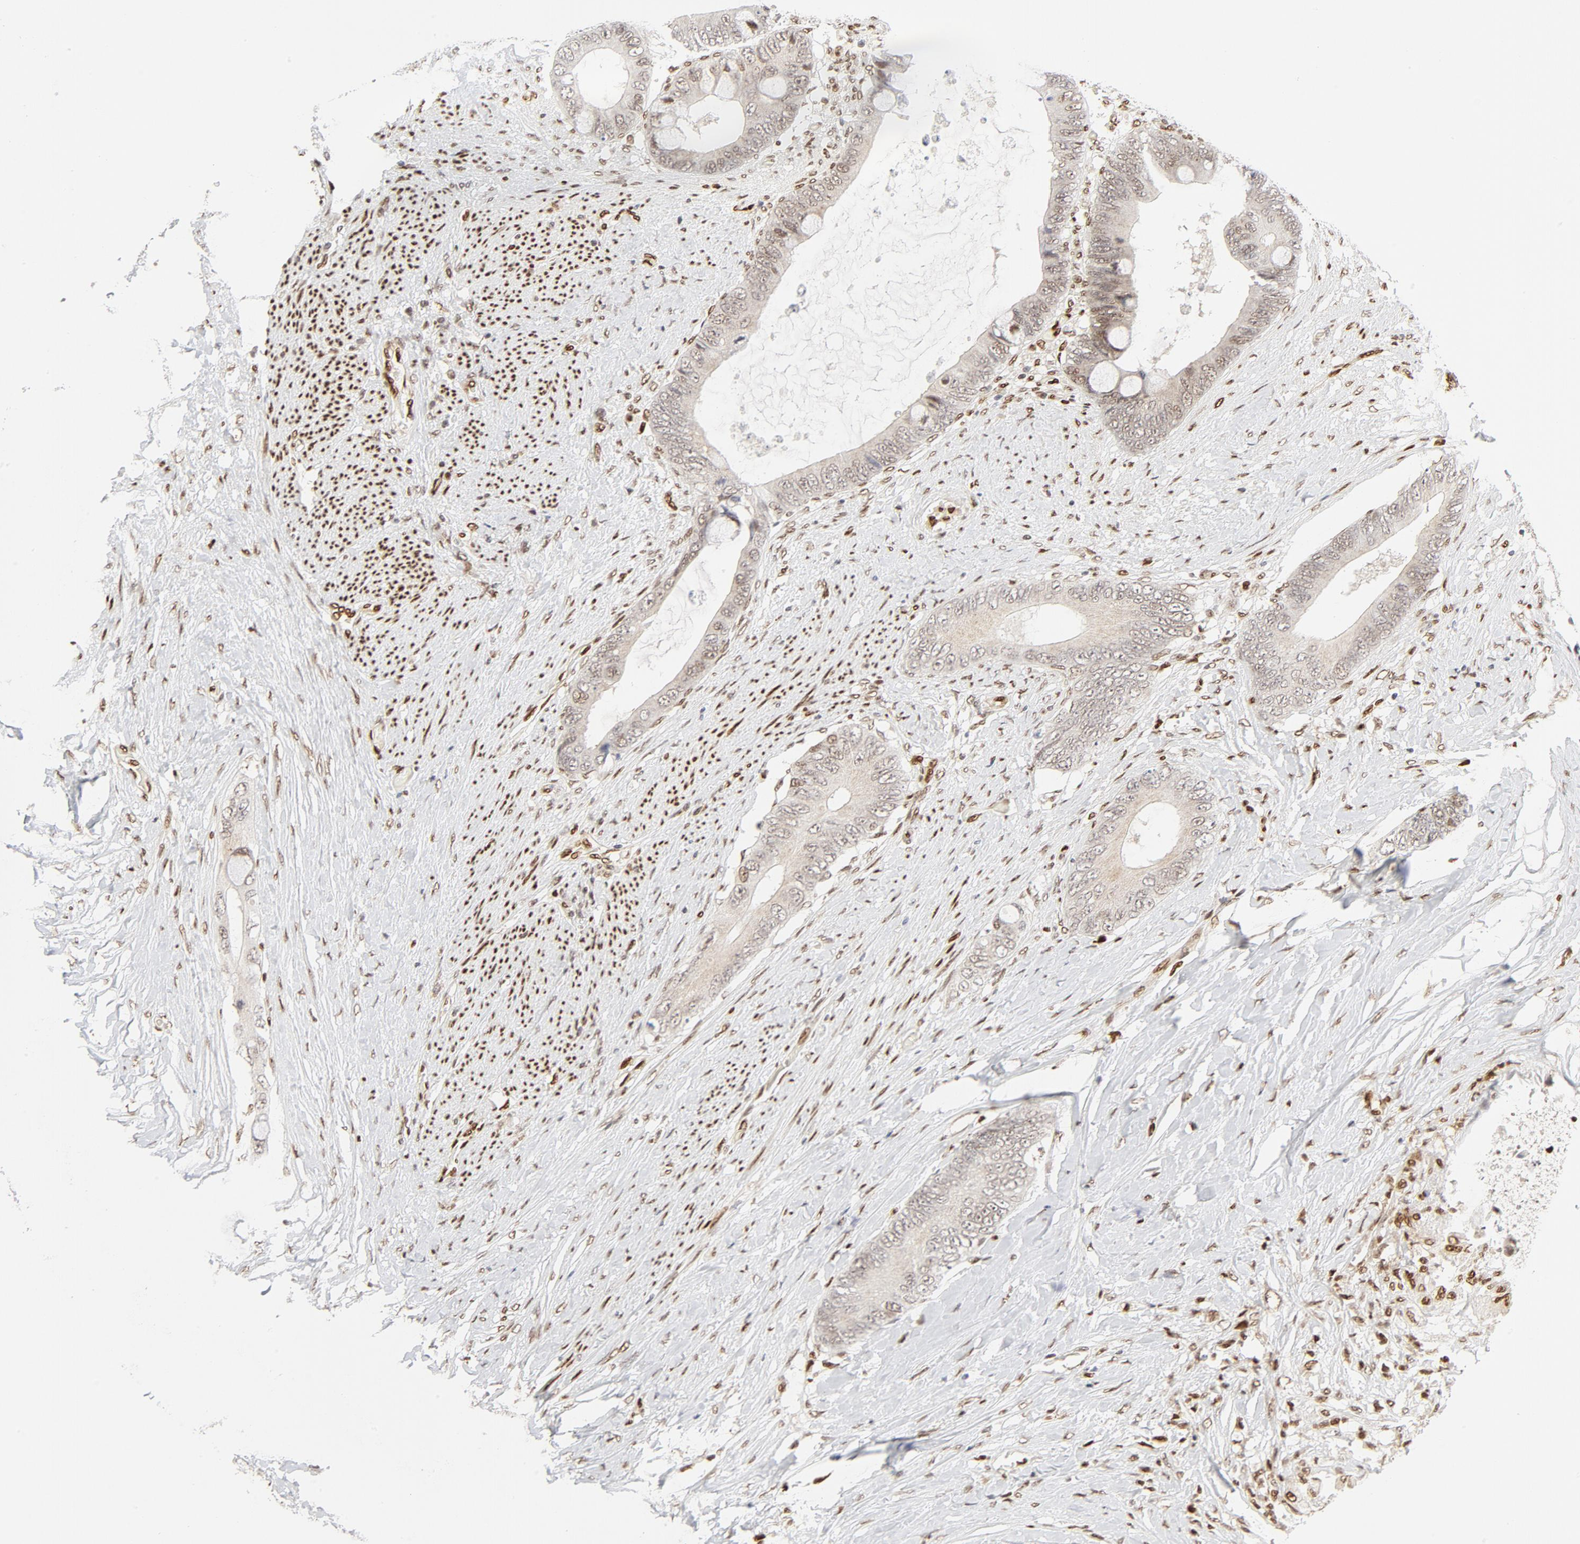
{"staining": {"intensity": "weak", "quantity": "<25%", "location": "nuclear"}, "tissue": "colorectal cancer", "cell_type": "Tumor cells", "image_type": "cancer", "snomed": [{"axis": "morphology", "description": "Normal tissue, NOS"}, {"axis": "morphology", "description": "Adenocarcinoma, NOS"}, {"axis": "topography", "description": "Rectum"}, {"axis": "topography", "description": "Peripheral nerve tissue"}], "caption": "Immunohistochemistry of human colorectal adenocarcinoma reveals no positivity in tumor cells.", "gene": "MEF2A", "patient": {"sex": "female", "age": 77}}